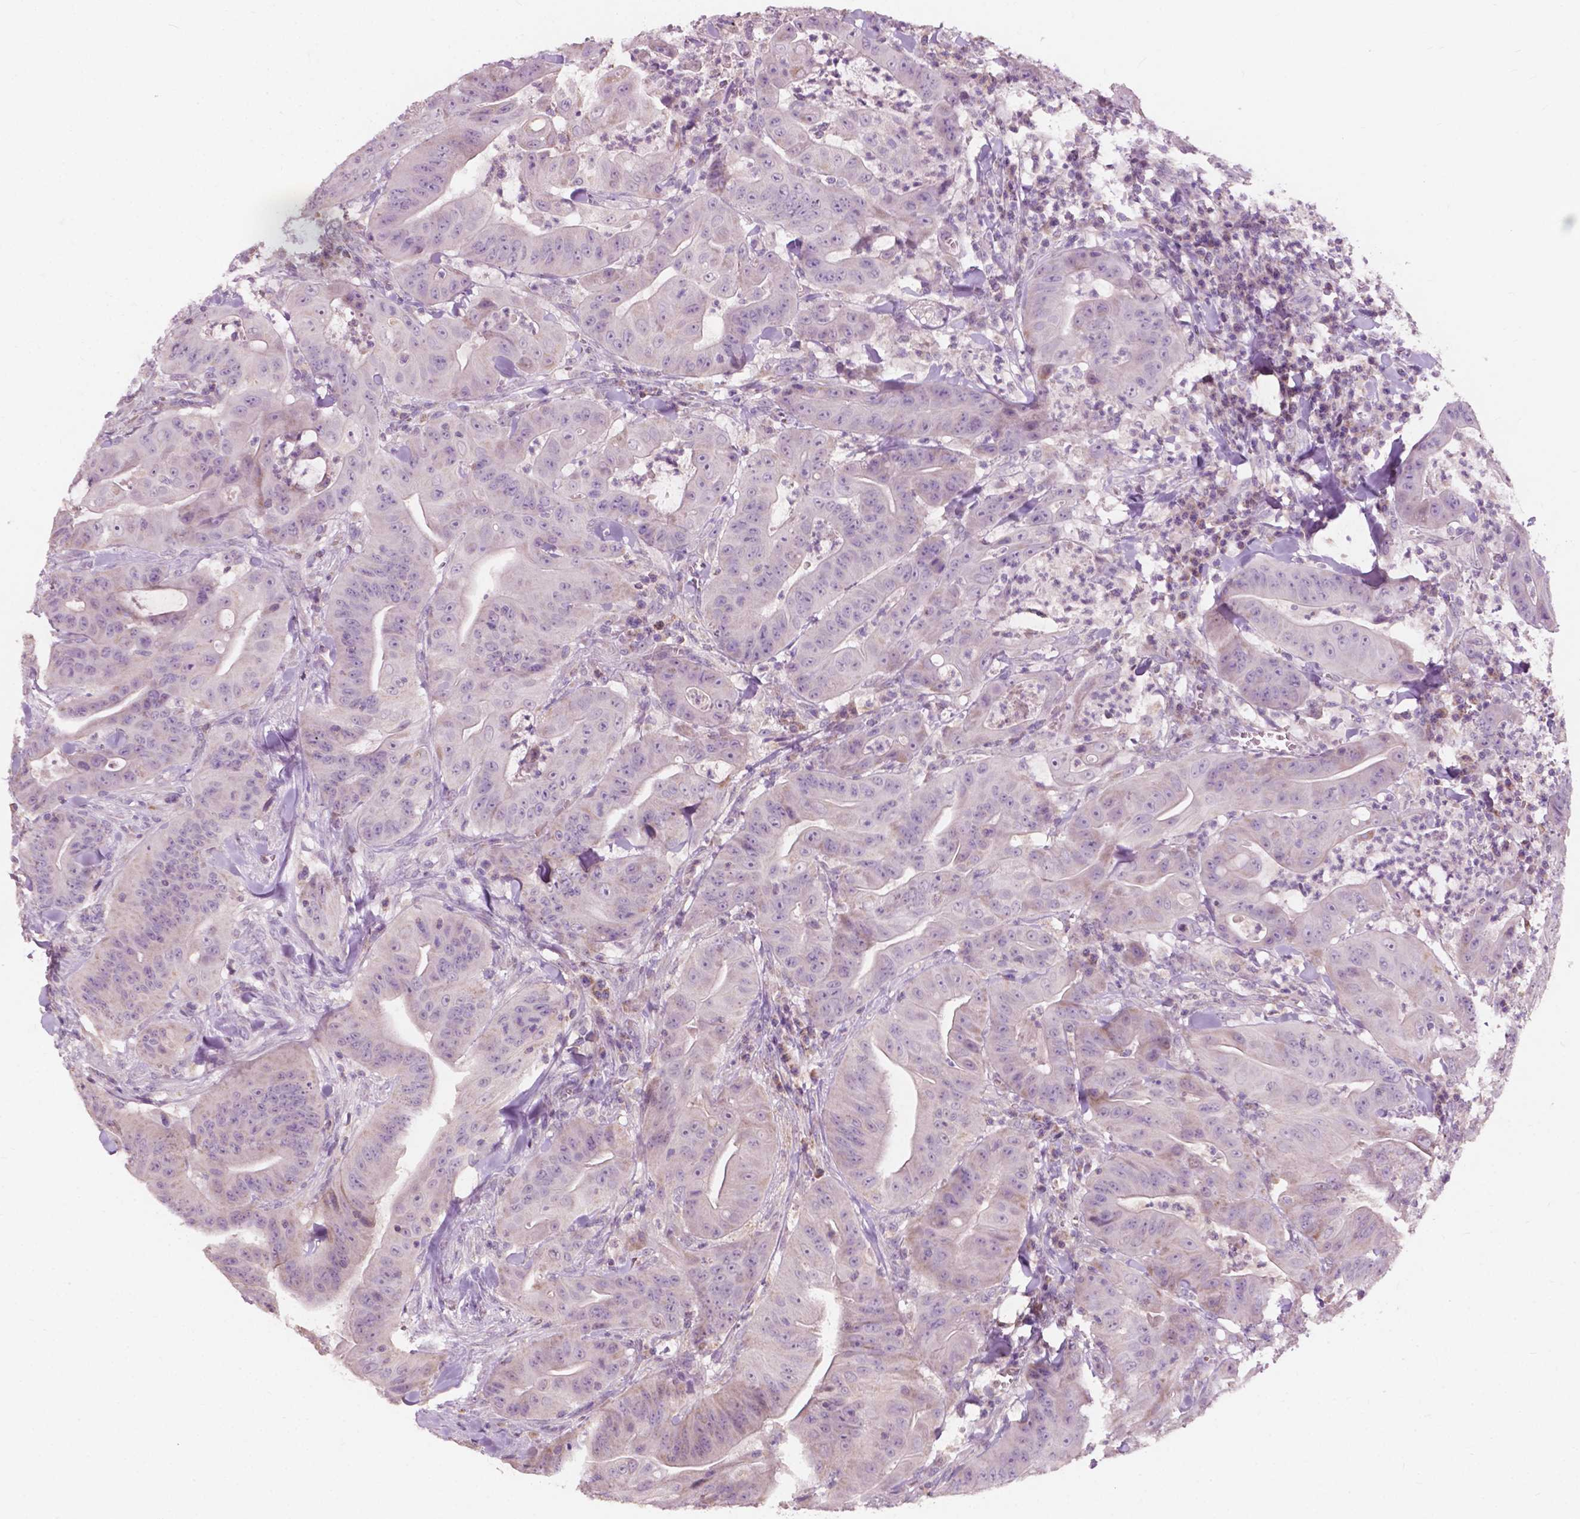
{"staining": {"intensity": "negative", "quantity": "none", "location": "none"}, "tissue": "colorectal cancer", "cell_type": "Tumor cells", "image_type": "cancer", "snomed": [{"axis": "morphology", "description": "Adenocarcinoma, NOS"}, {"axis": "topography", "description": "Colon"}], "caption": "Image shows no significant protein positivity in tumor cells of colorectal adenocarcinoma.", "gene": "NDUFS1", "patient": {"sex": "male", "age": 33}}